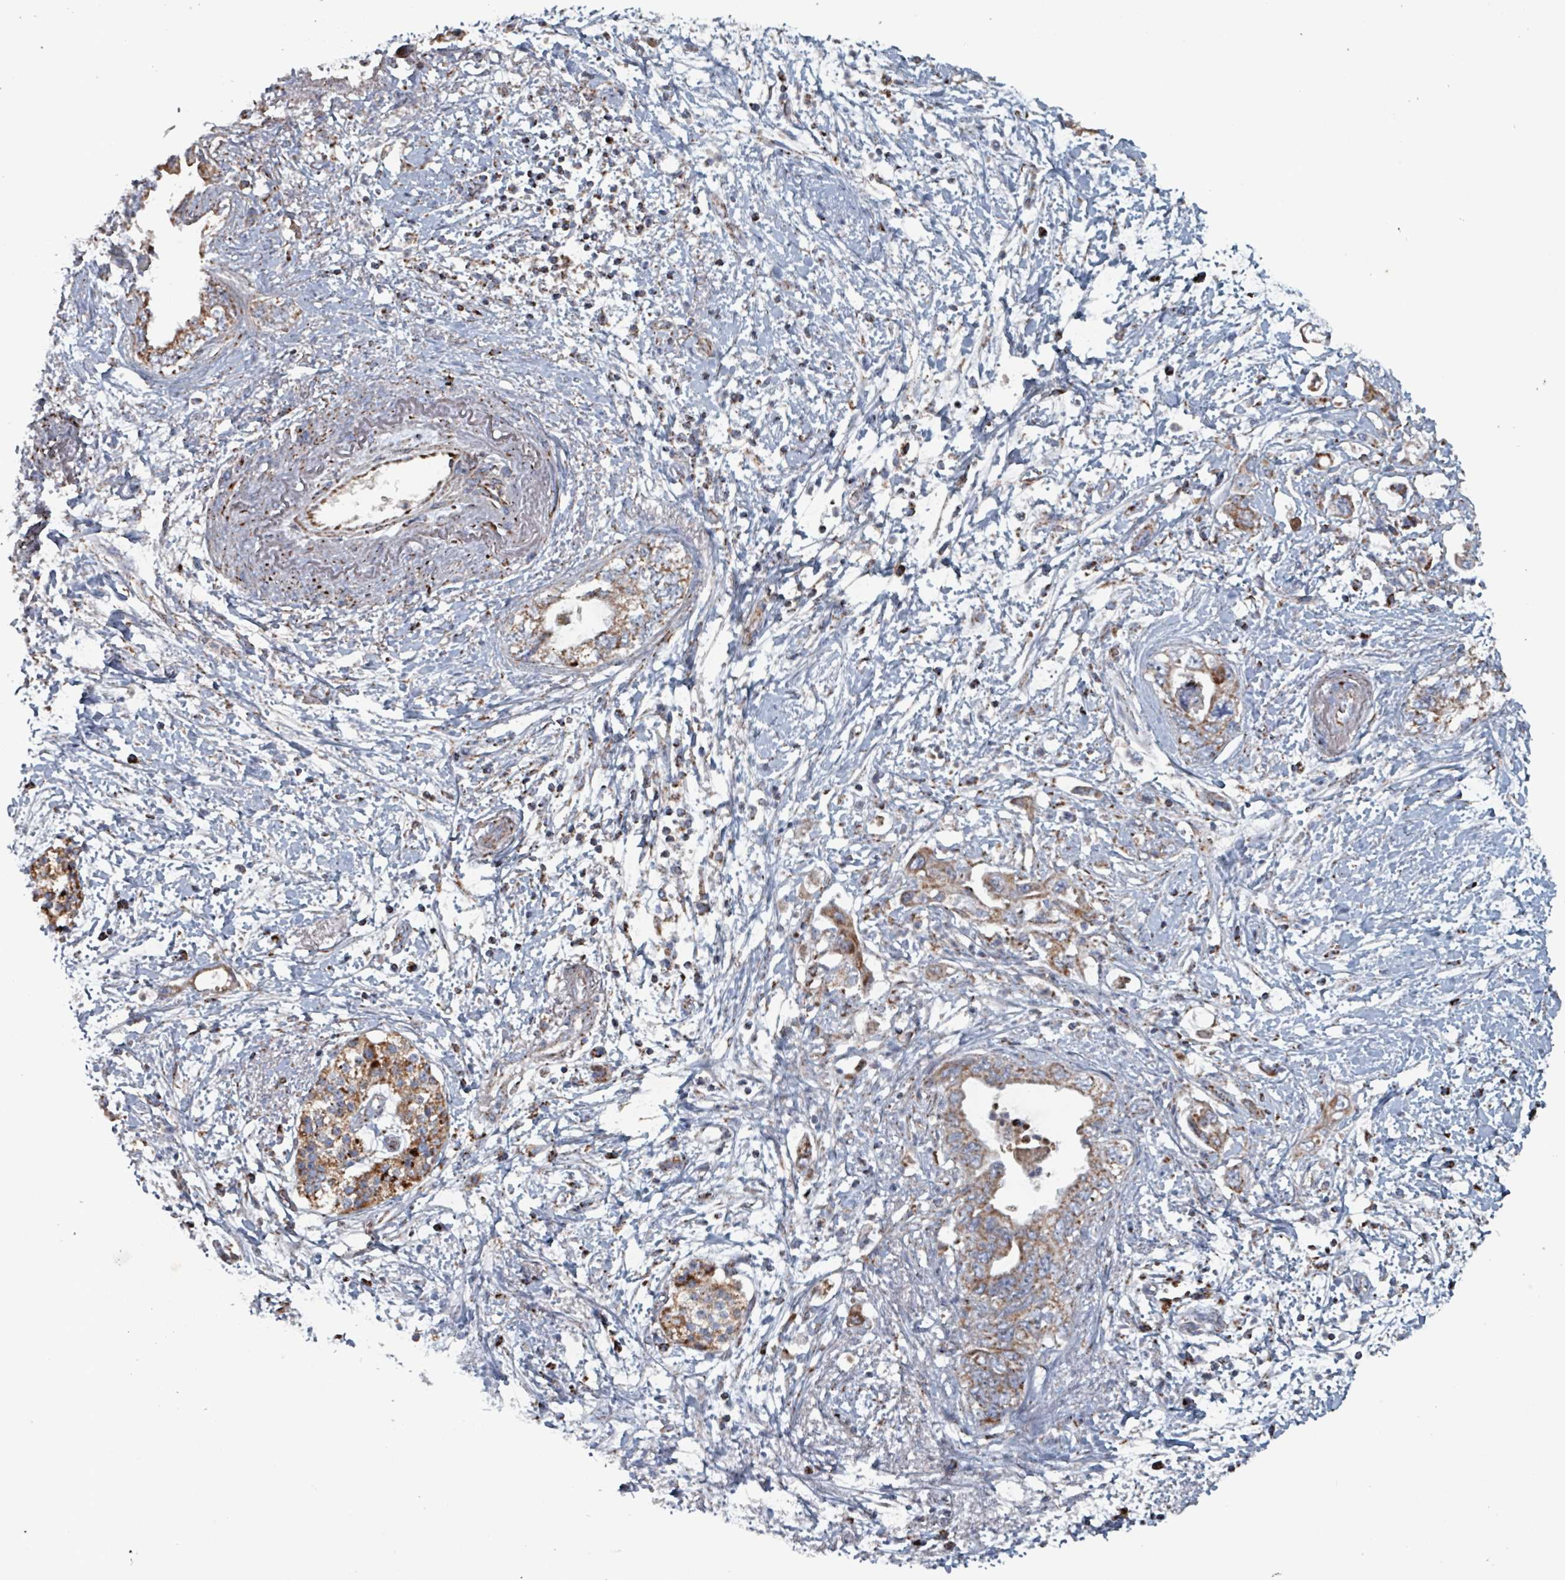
{"staining": {"intensity": "moderate", "quantity": ">75%", "location": "cytoplasmic/membranous"}, "tissue": "pancreatic cancer", "cell_type": "Tumor cells", "image_type": "cancer", "snomed": [{"axis": "morphology", "description": "Adenocarcinoma, NOS"}, {"axis": "topography", "description": "Pancreas"}], "caption": "An immunohistochemistry photomicrograph of neoplastic tissue is shown. Protein staining in brown highlights moderate cytoplasmic/membranous positivity in adenocarcinoma (pancreatic) within tumor cells.", "gene": "ABHD18", "patient": {"sex": "female", "age": 73}}